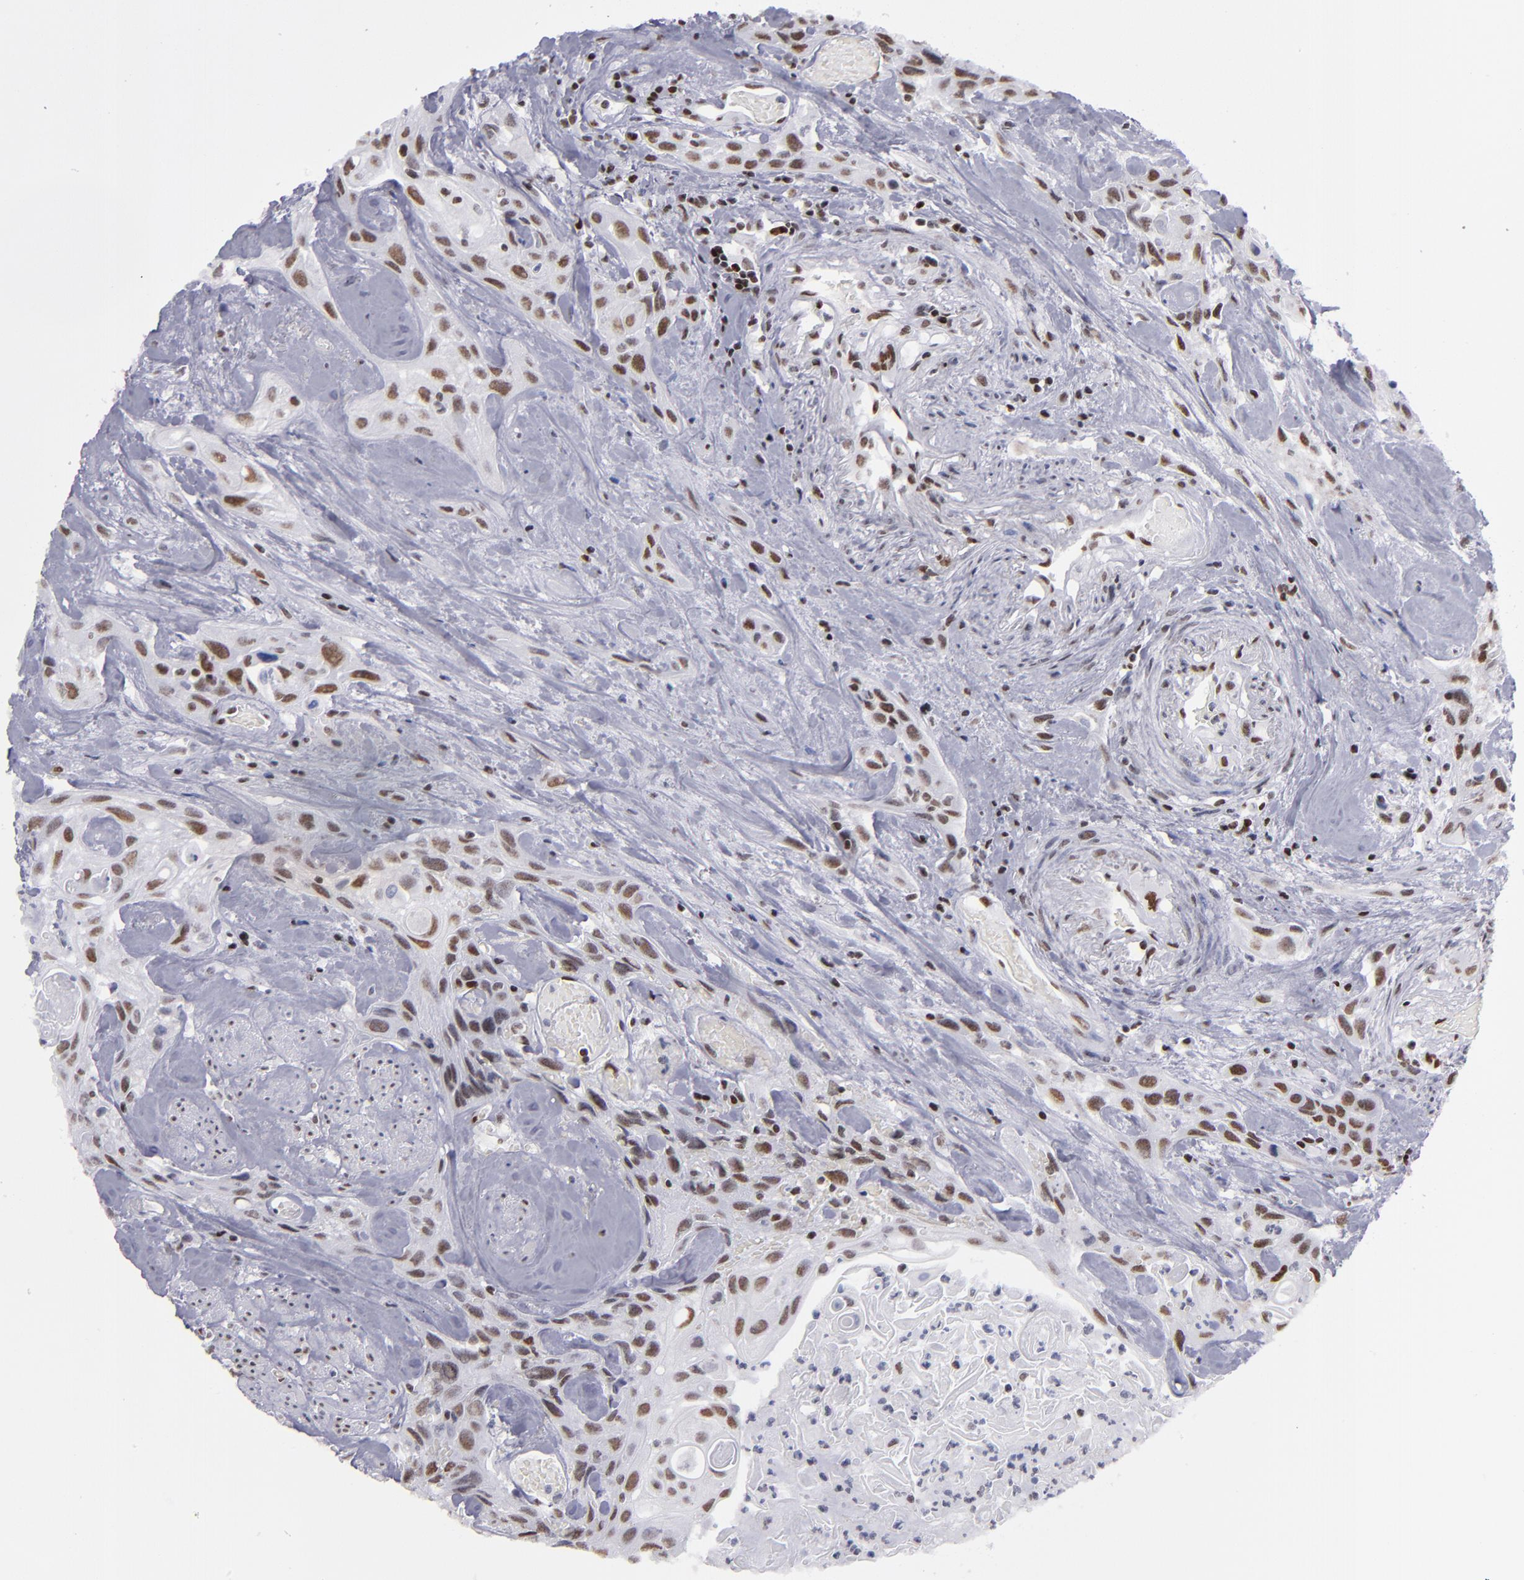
{"staining": {"intensity": "moderate", "quantity": ">75%", "location": "nuclear"}, "tissue": "urothelial cancer", "cell_type": "Tumor cells", "image_type": "cancer", "snomed": [{"axis": "morphology", "description": "Urothelial carcinoma, High grade"}, {"axis": "topography", "description": "Urinary bladder"}], "caption": "Human urothelial cancer stained with a brown dye demonstrates moderate nuclear positive positivity in approximately >75% of tumor cells.", "gene": "TERF2", "patient": {"sex": "female", "age": 84}}